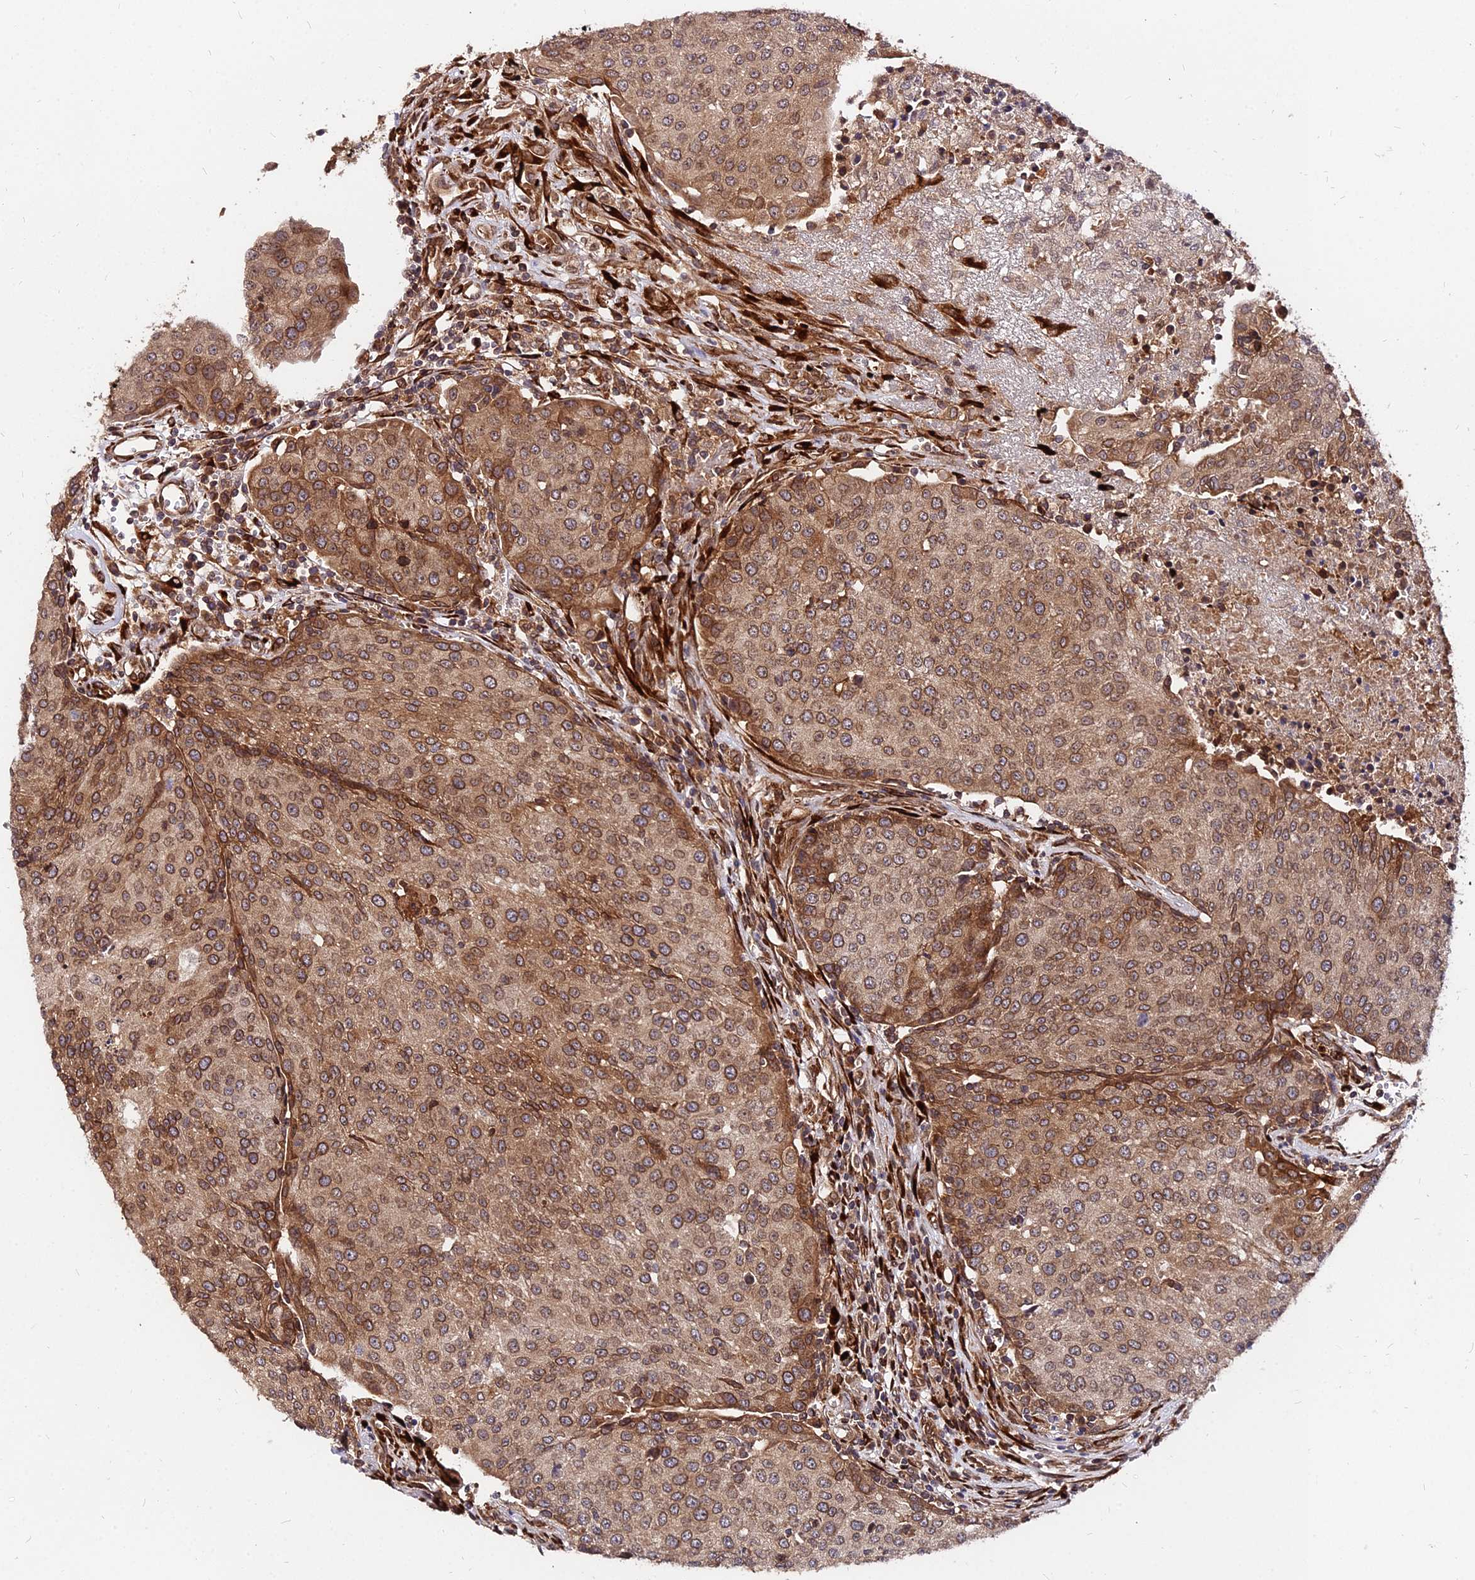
{"staining": {"intensity": "moderate", "quantity": ">75%", "location": "cytoplasmic/membranous"}, "tissue": "urothelial cancer", "cell_type": "Tumor cells", "image_type": "cancer", "snomed": [{"axis": "morphology", "description": "Urothelial carcinoma, High grade"}, {"axis": "topography", "description": "Urinary bladder"}], "caption": "High-magnification brightfield microscopy of high-grade urothelial carcinoma stained with DAB (3,3'-diaminobenzidine) (brown) and counterstained with hematoxylin (blue). tumor cells exhibit moderate cytoplasmic/membranous positivity is present in about>75% of cells. The protein is stained brown, and the nuclei are stained in blue (DAB (3,3'-diaminobenzidine) IHC with brightfield microscopy, high magnification).", "gene": "PDE4D", "patient": {"sex": "female", "age": 85}}